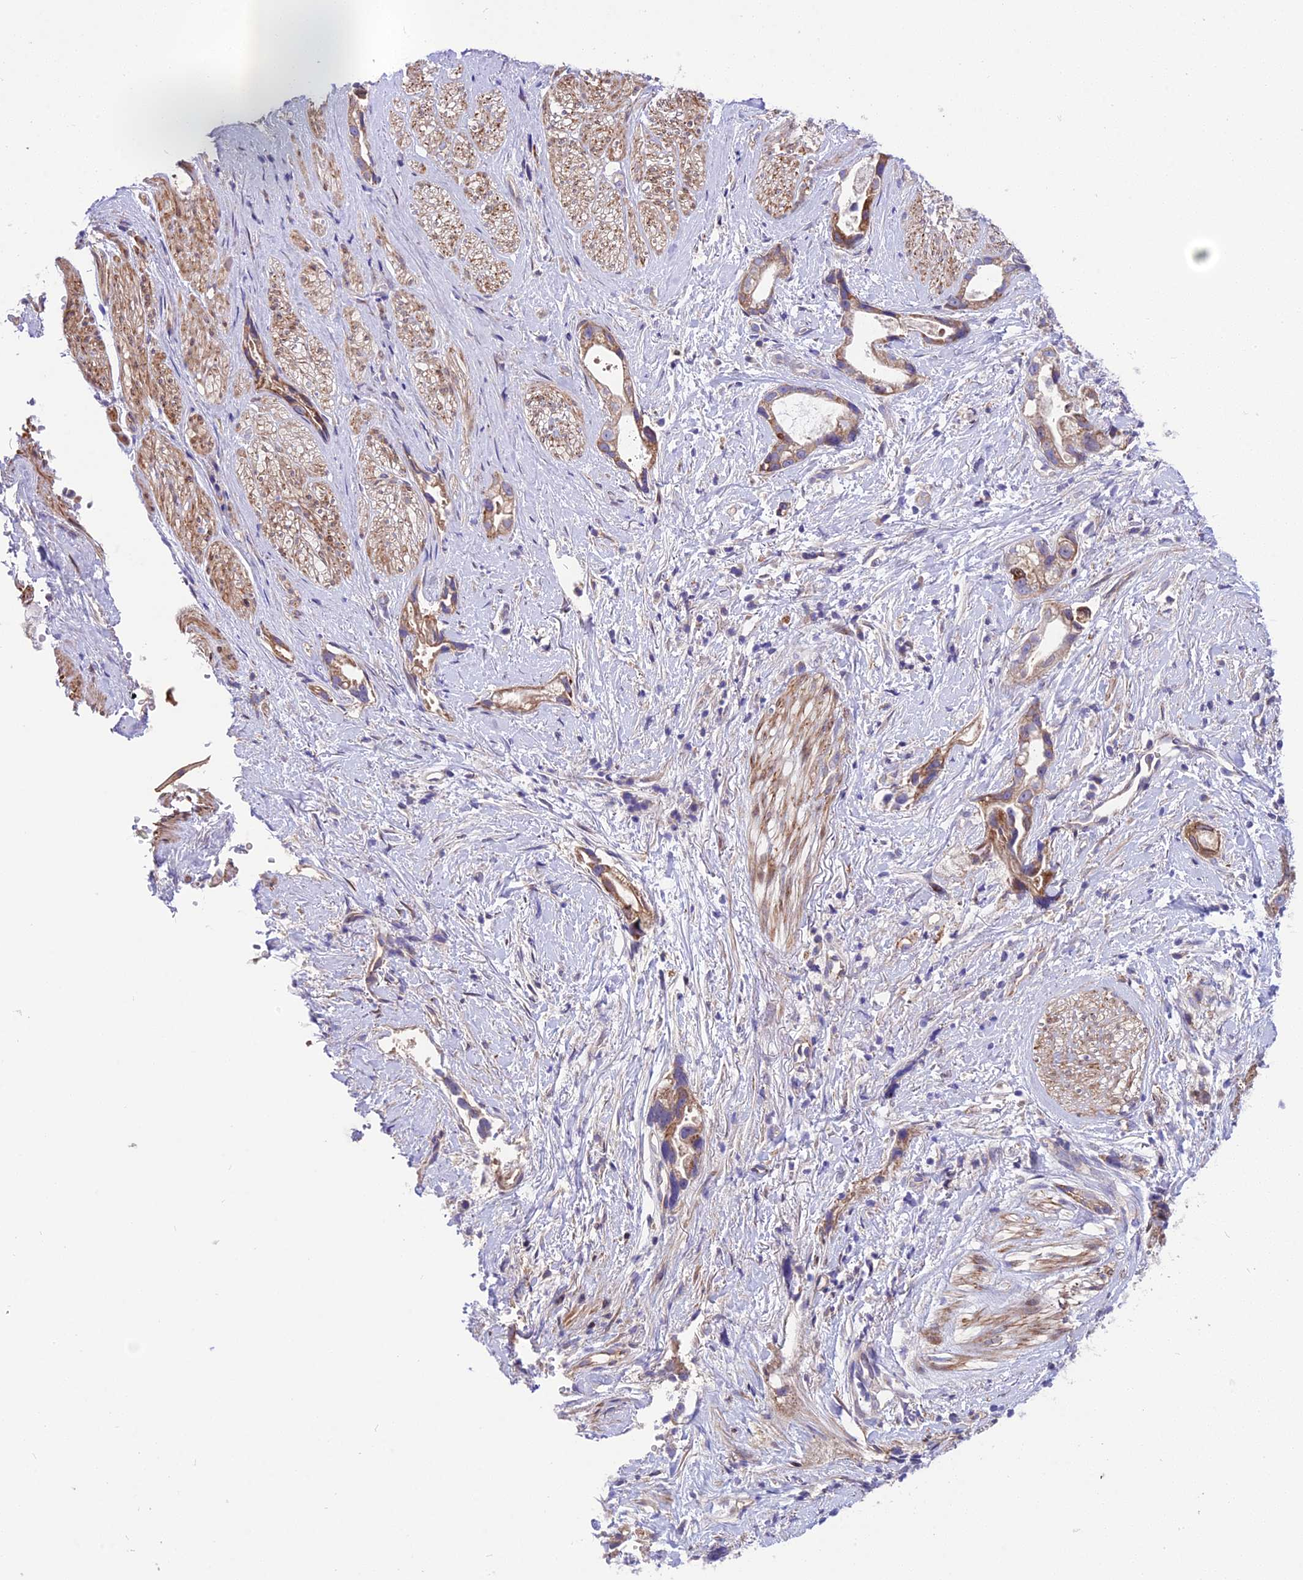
{"staining": {"intensity": "moderate", "quantity": ">75%", "location": "cytoplasmic/membranous"}, "tissue": "stomach cancer", "cell_type": "Tumor cells", "image_type": "cancer", "snomed": [{"axis": "morphology", "description": "Adenocarcinoma, NOS"}, {"axis": "topography", "description": "Stomach"}], "caption": "Stomach cancer was stained to show a protein in brown. There is medium levels of moderate cytoplasmic/membranous expression in approximately >75% of tumor cells.", "gene": "TRIM43B", "patient": {"sex": "male", "age": 55}}